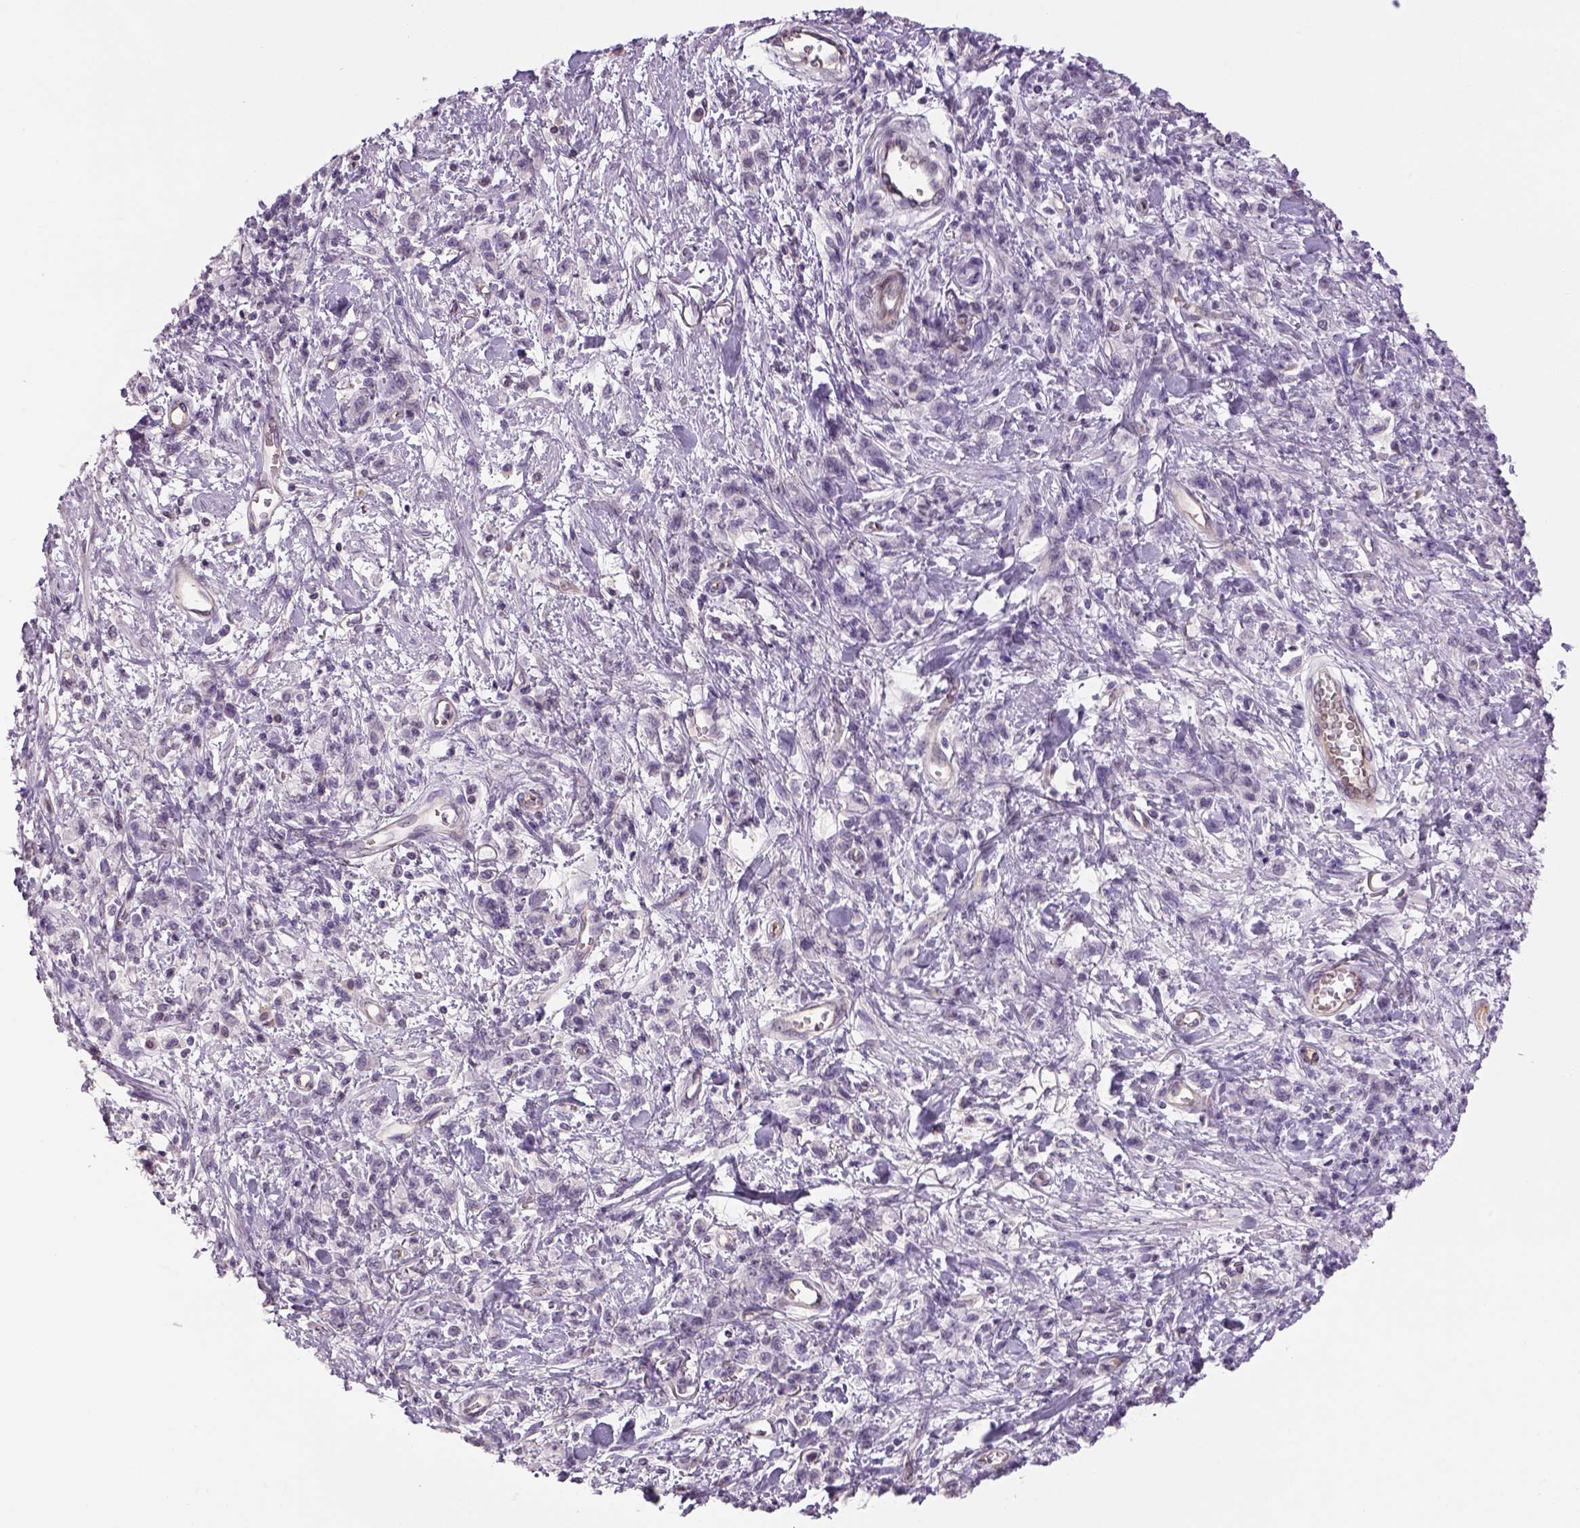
{"staining": {"intensity": "negative", "quantity": "none", "location": "none"}, "tissue": "stomach cancer", "cell_type": "Tumor cells", "image_type": "cancer", "snomed": [{"axis": "morphology", "description": "Adenocarcinoma, NOS"}, {"axis": "topography", "description": "Stomach"}], "caption": "The micrograph shows no significant staining in tumor cells of stomach cancer (adenocarcinoma).", "gene": "PRRT1", "patient": {"sex": "male", "age": 77}}